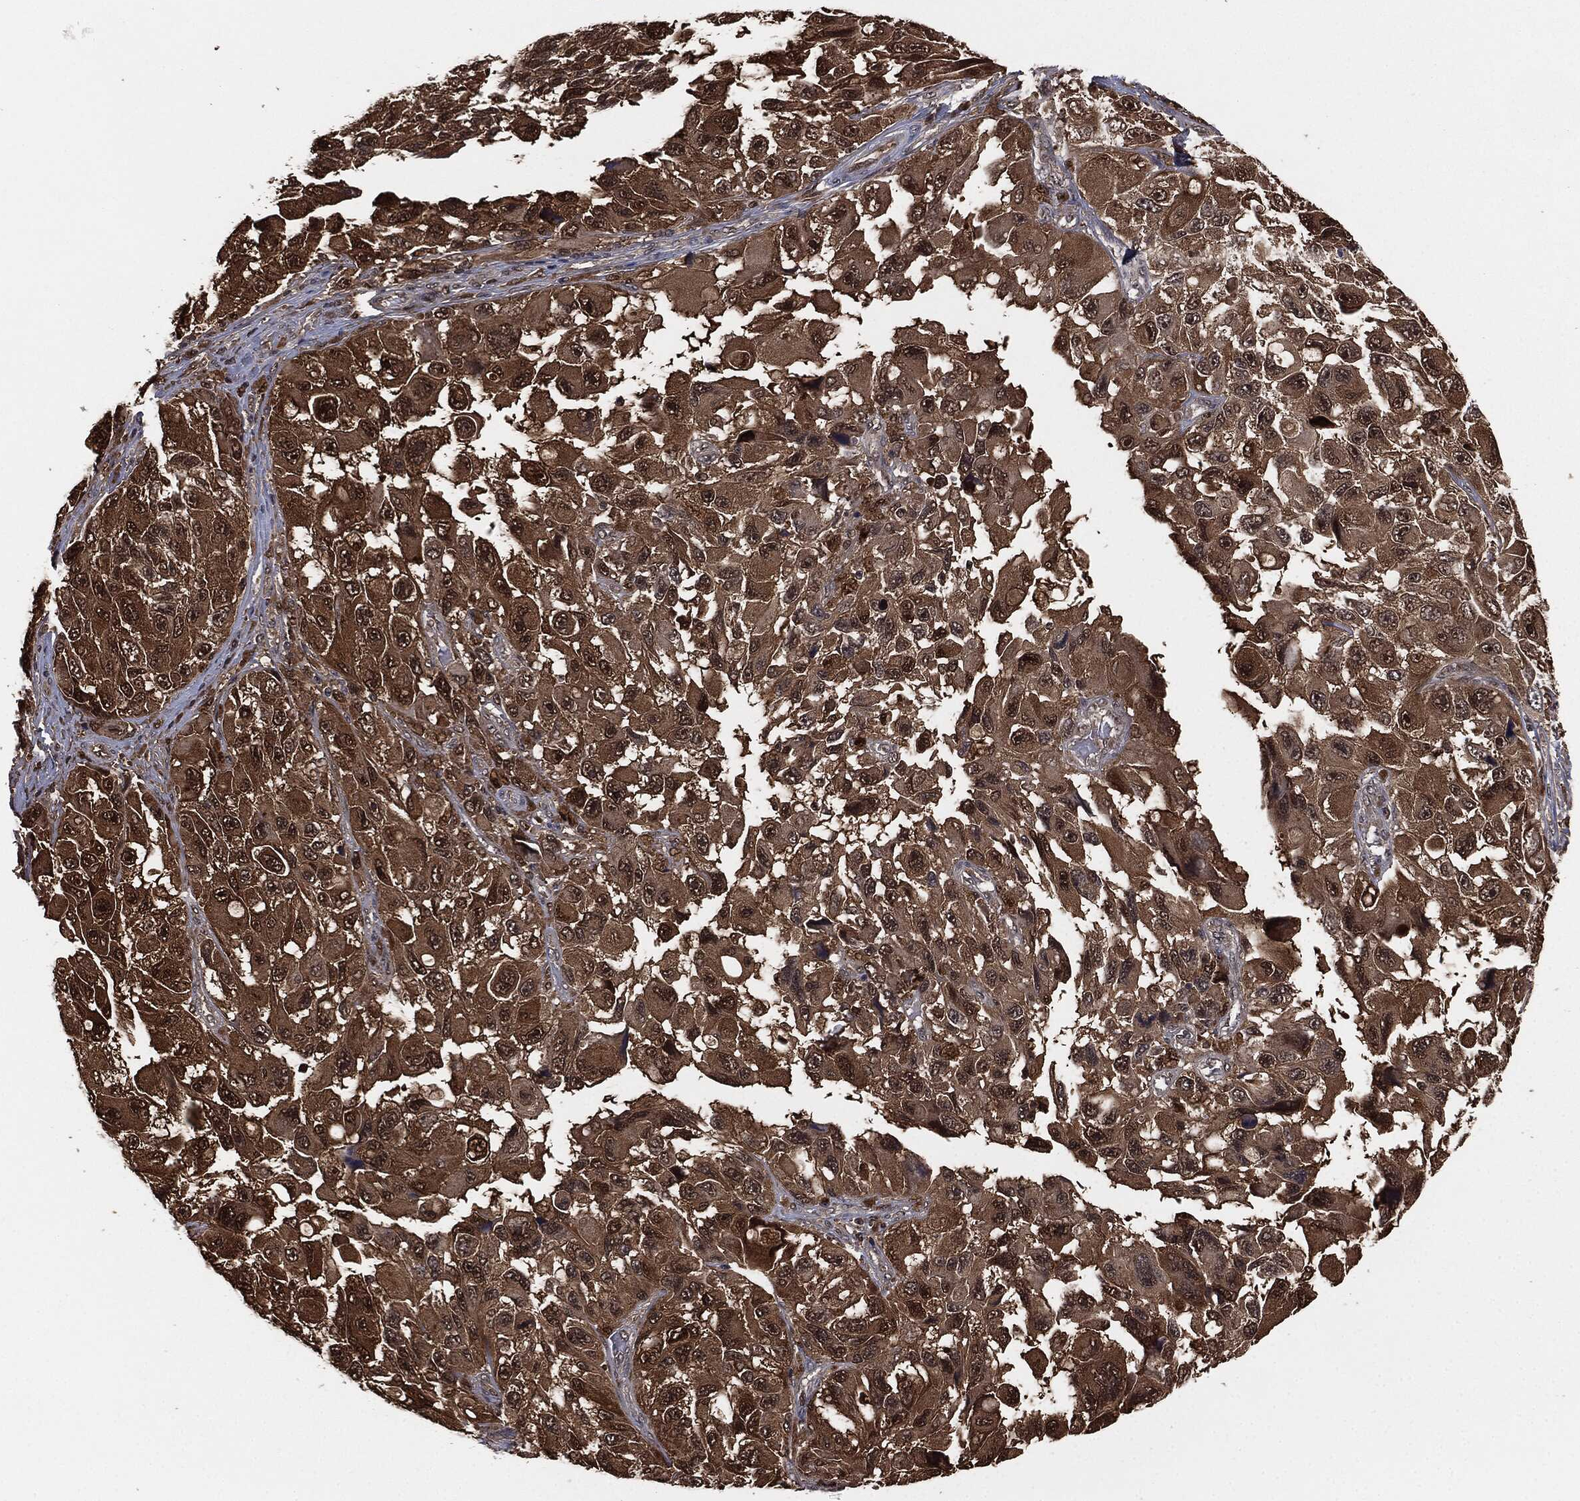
{"staining": {"intensity": "moderate", "quantity": "25%-75%", "location": "cytoplasmic/membranous"}, "tissue": "melanoma", "cell_type": "Tumor cells", "image_type": "cancer", "snomed": [{"axis": "morphology", "description": "Malignant melanoma, NOS"}, {"axis": "topography", "description": "Skin"}], "caption": "Human melanoma stained with a brown dye demonstrates moderate cytoplasmic/membranous positive positivity in approximately 25%-75% of tumor cells.", "gene": "CAPRIN2", "patient": {"sex": "female", "age": 73}}